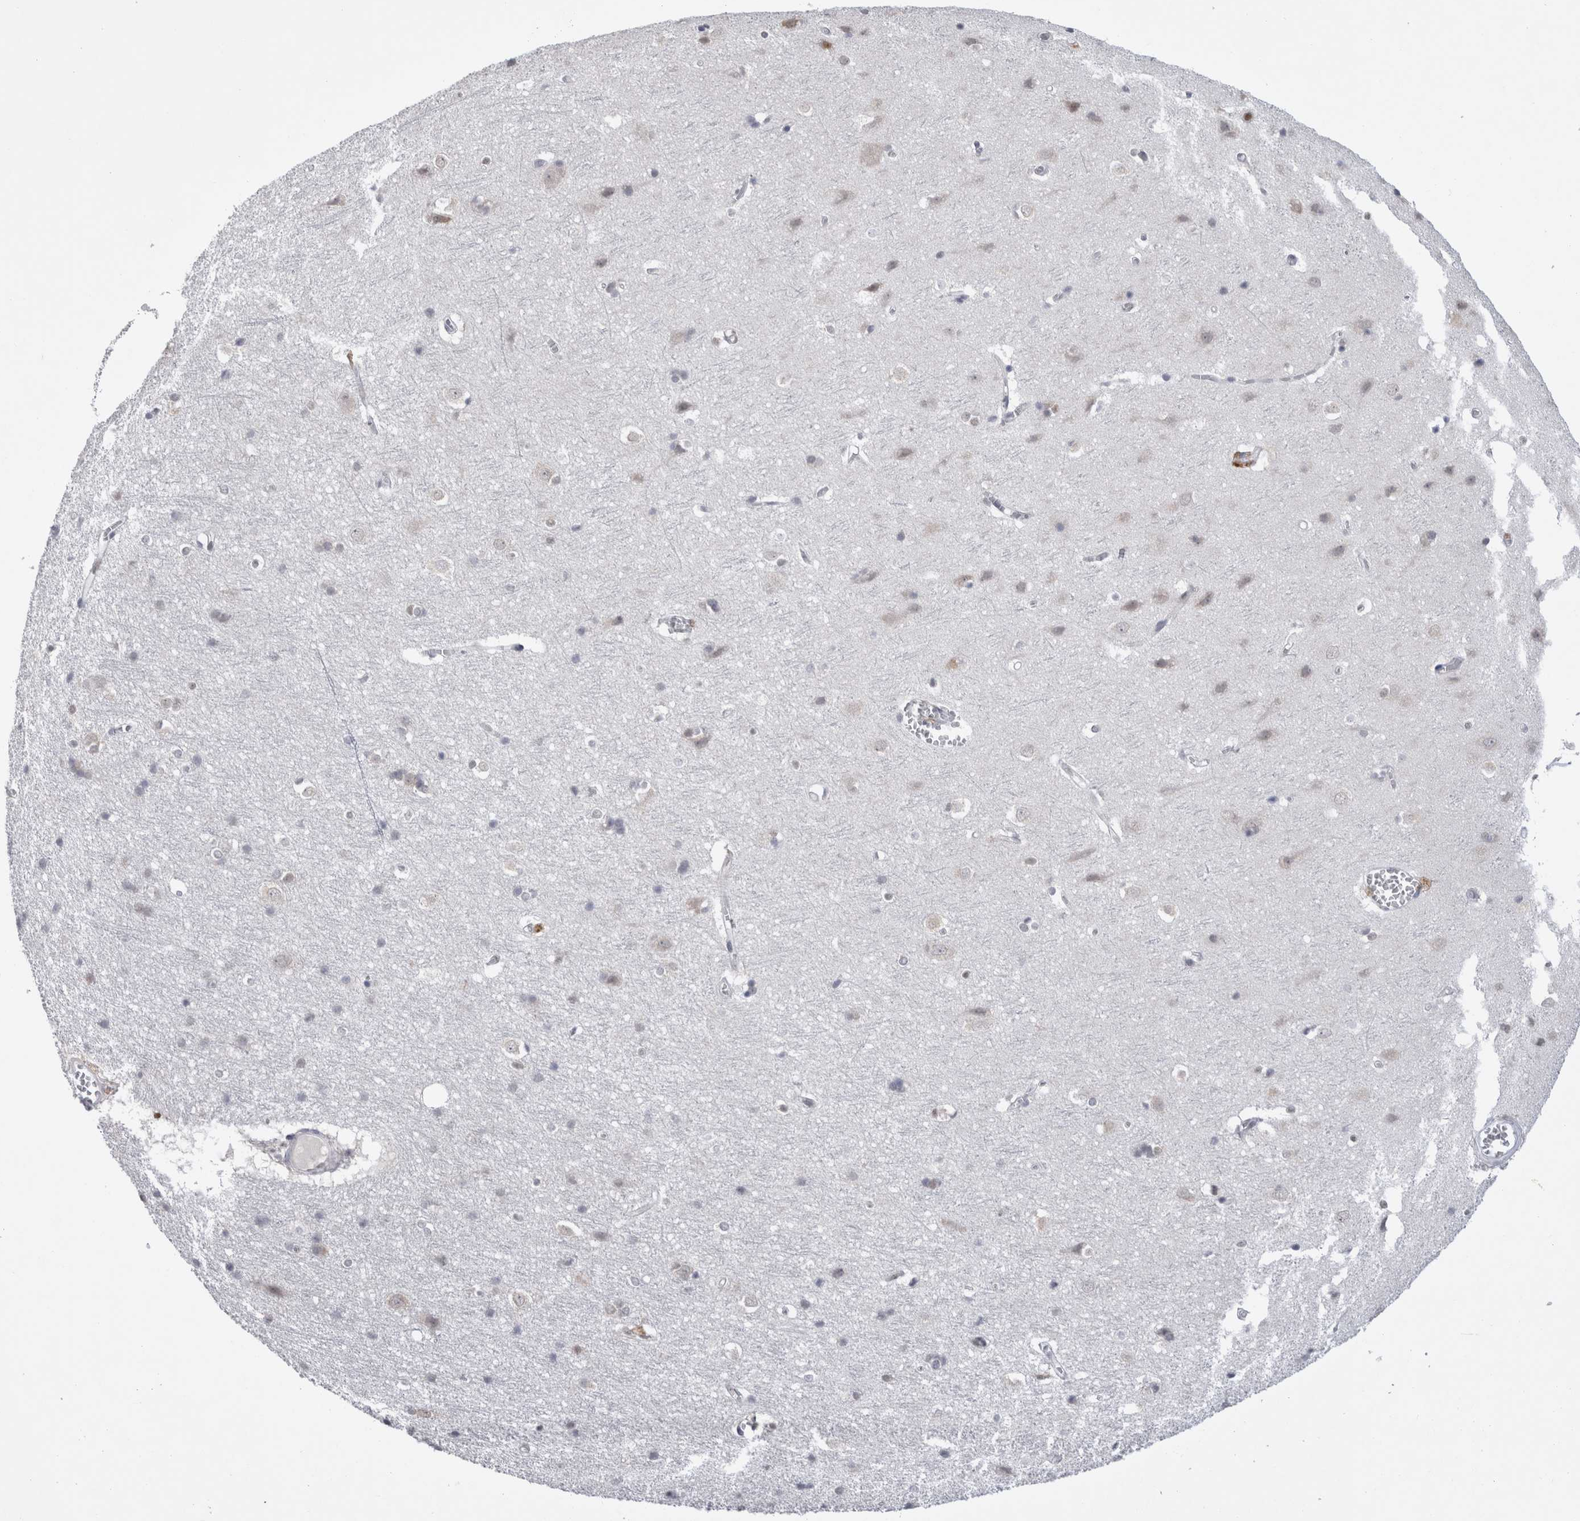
{"staining": {"intensity": "weak", "quantity": "25%-75%", "location": "nuclear"}, "tissue": "cerebral cortex", "cell_type": "Endothelial cells", "image_type": "normal", "snomed": [{"axis": "morphology", "description": "Normal tissue, NOS"}, {"axis": "topography", "description": "Cerebral cortex"}], "caption": "IHC histopathology image of benign cerebral cortex: human cerebral cortex stained using immunohistochemistry (IHC) exhibits low levels of weak protein expression localized specifically in the nuclear of endothelial cells, appearing as a nuclear brown color.", "gene": "API5", "patient": {"sex": "male", "age": 54}}